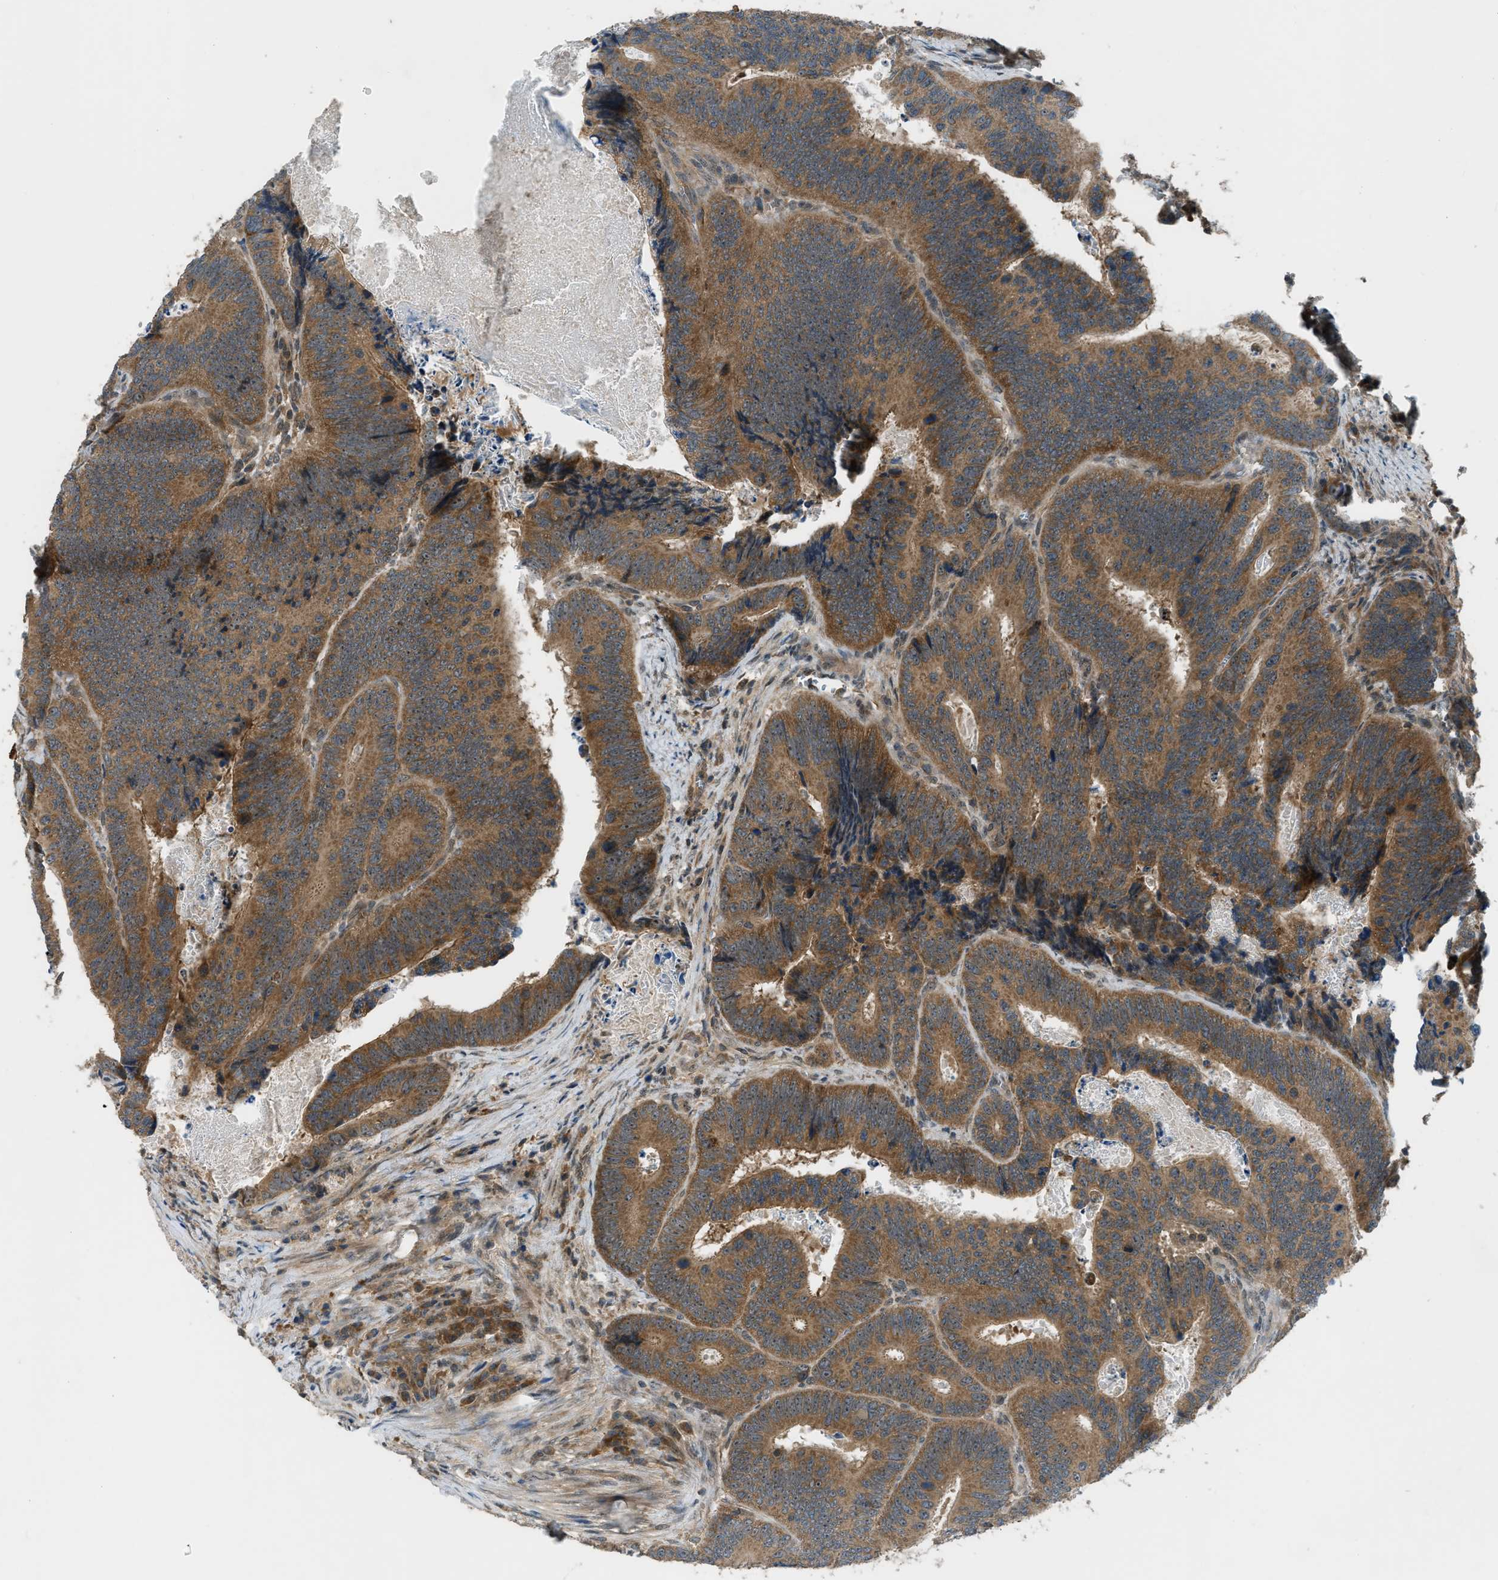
{"staining": {"intensity": "moderate", "quantity": ">75%", "location": "cytoplasmic/membranous"}, "tissue": "colorectal cancer", "cell_type": "Tumor cells", "image_type": "cancer", "snomed": [{"axis": "morphology", "description": "Inflammation, NOS"}, {"axis": "morphology", "description": "Adenocarcinoma, NOS"}, {"axis": "topography", "description": "Colon"}], "caption": "Adenocarcinoma (colorectal) stained with immunohistochemistry reveals moderate cytoplasmic/membranous positivity in about >75% of tumor cells.", "gene": "ZNF71", "patient": {"sex": "male", "age": 72}}